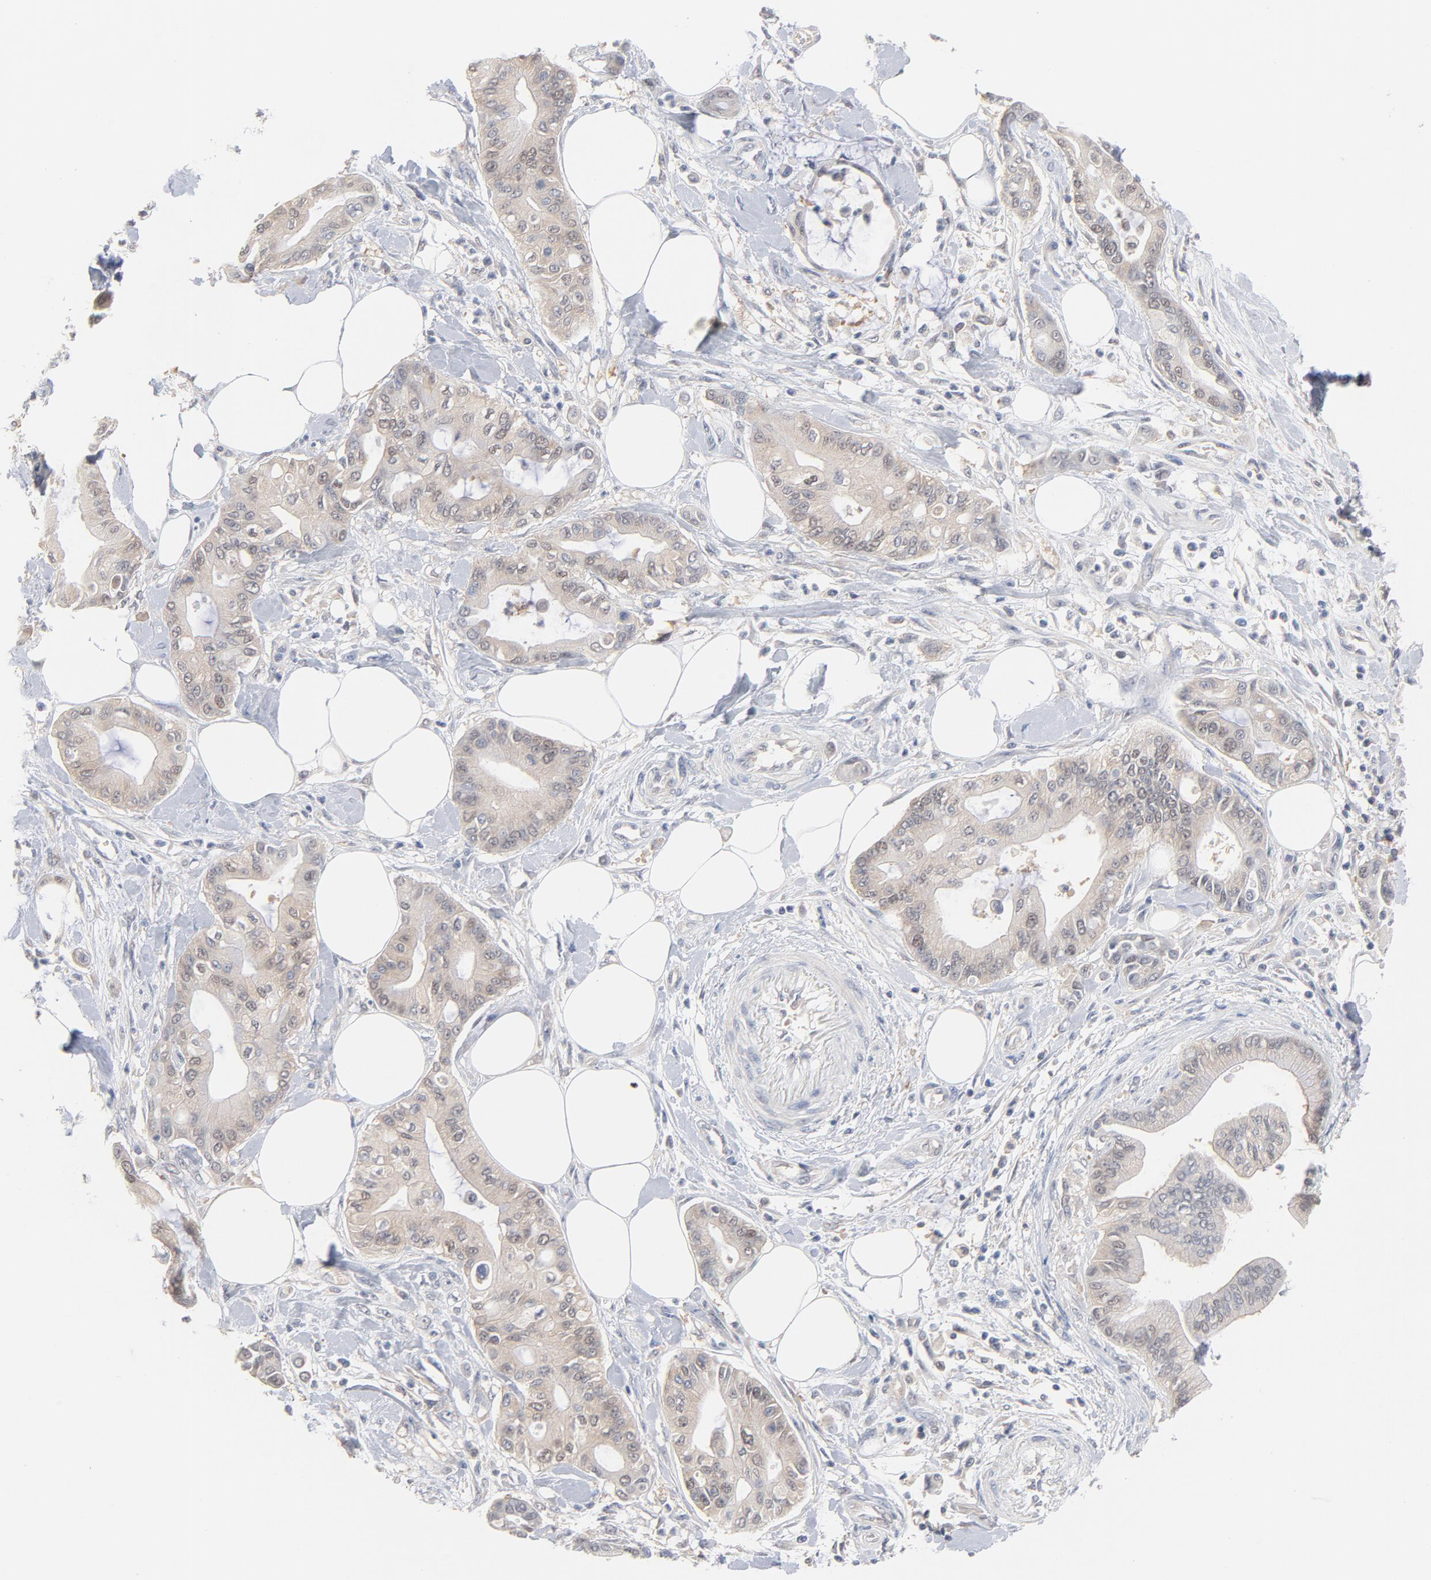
{"staining": {"intensity": "weak", "quantity": "<25%", "location": "nuclear"}, "tissue": "pancreatic cancer", "cell_type": "Tumor cells", "image_type": "cancer", "snomed": [{"axis": "morphology", "description": "Adenocarcinoma, NOS"}, {"axis": "morphology", "description": "Adenocarcinoma, metastatic, NOS"}, {"axis": "topography", "description": "Lymph node"}, {"axis": "topography", "description": "Pancreas"}, {"axis": "topography", "description": "Duodenum"}], "caption": "This photomicrograph is of pancreatic cancer (metastatic adenocarcinoma) stained with IHC to label a protein in brown with the nuclei are counter-stained blue. There is no positivity in tumor cells.", "gene": "UBL4A", "patient": {"sex": "female", "age": 64}}